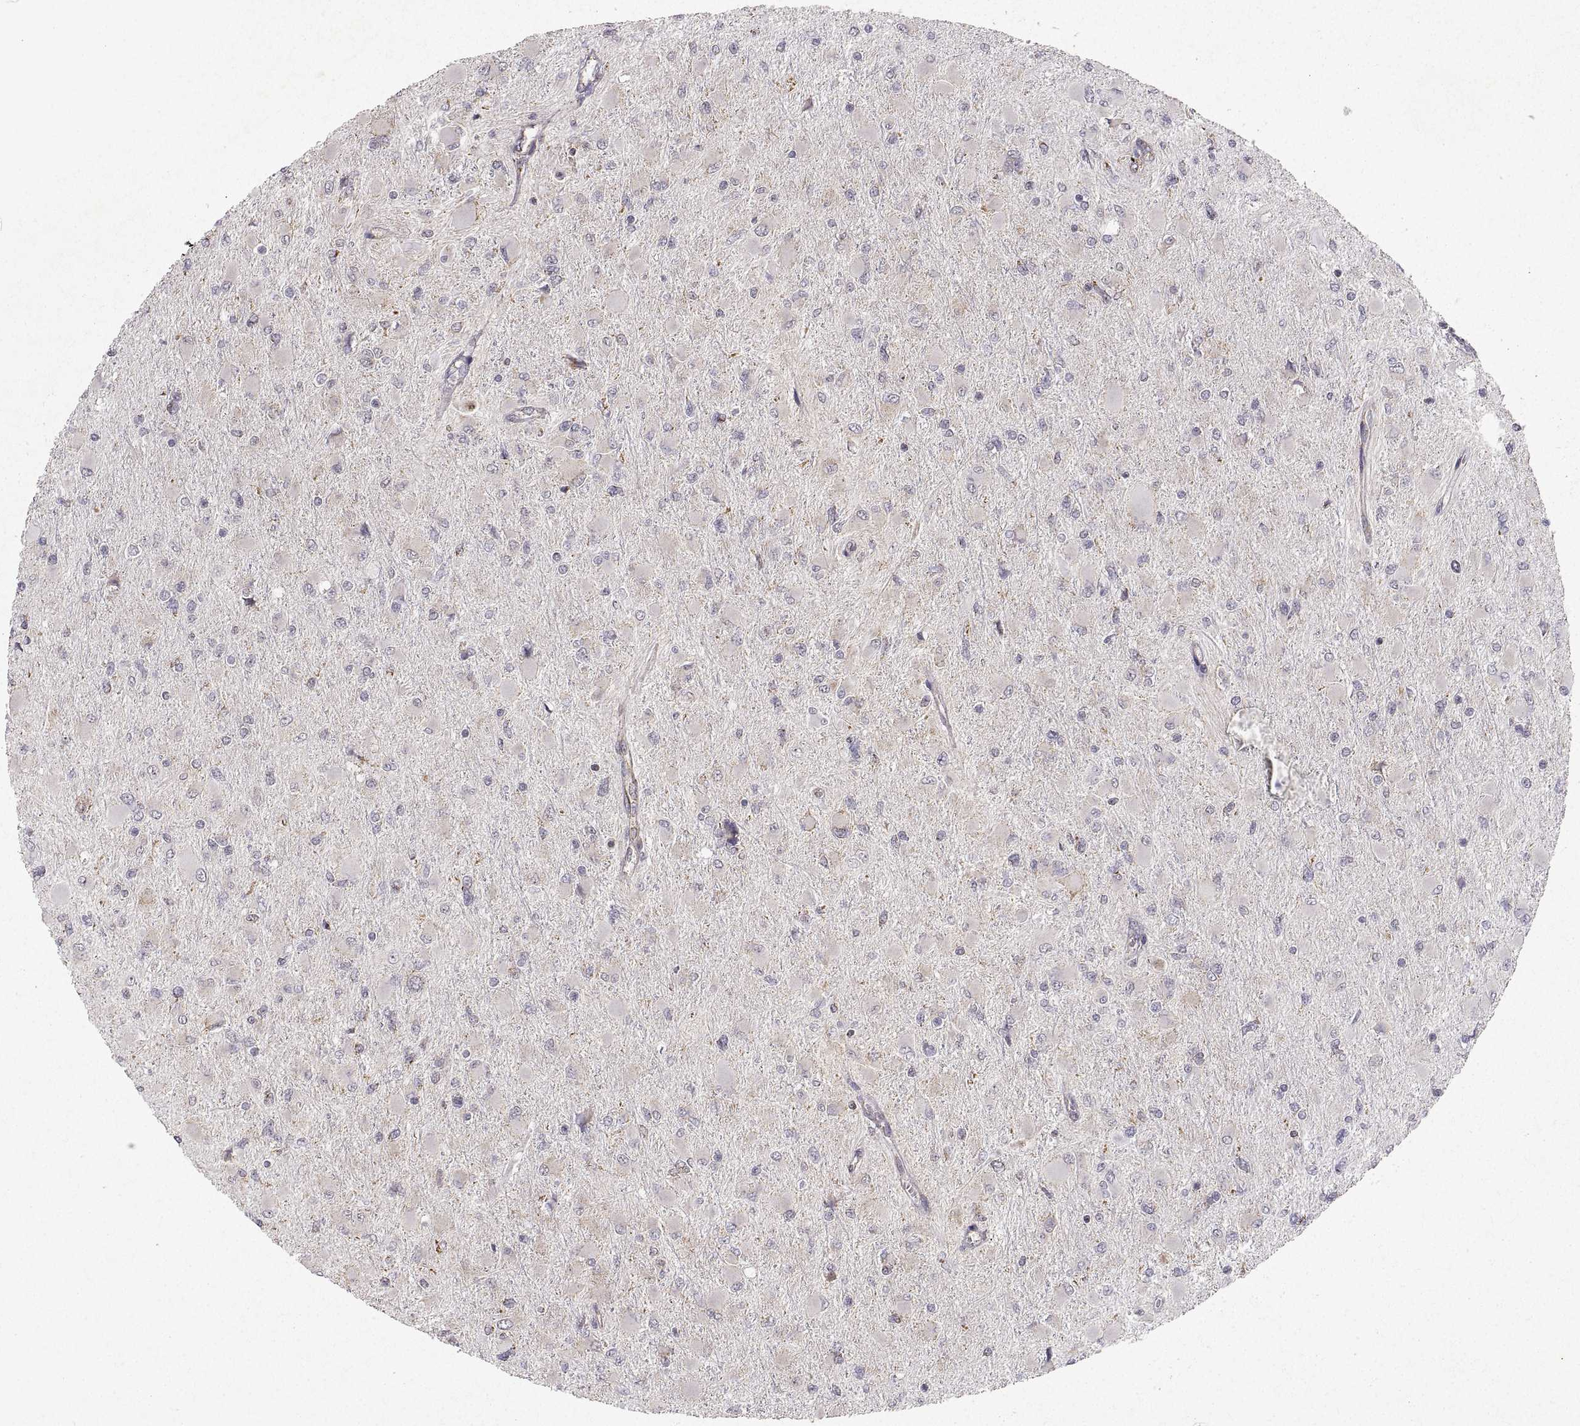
{"staining": {"intensity": "negative", "quantity": "none", "location": "none"}, "tissue": "glioma", "cell_type": "Tumor cells", "image_type": "cancer", "snomed": [{"axis": "morphology", "description": "Glioma, malignant, High grade"}, {"axis": "topography", "description": "Cerebral cortex"}], "caption": "A micrograph of human glioma is negative for staining in tumor cells. (Stains: DAB (3,3'-diaminobenzidine) immunohistochemistry (IHC) with hematoxylin counter stain, Microscopy: brightfield microscopy at high magnification).", "gene": "MANBAL", "patient": {"sex": "female", "age": 36}}